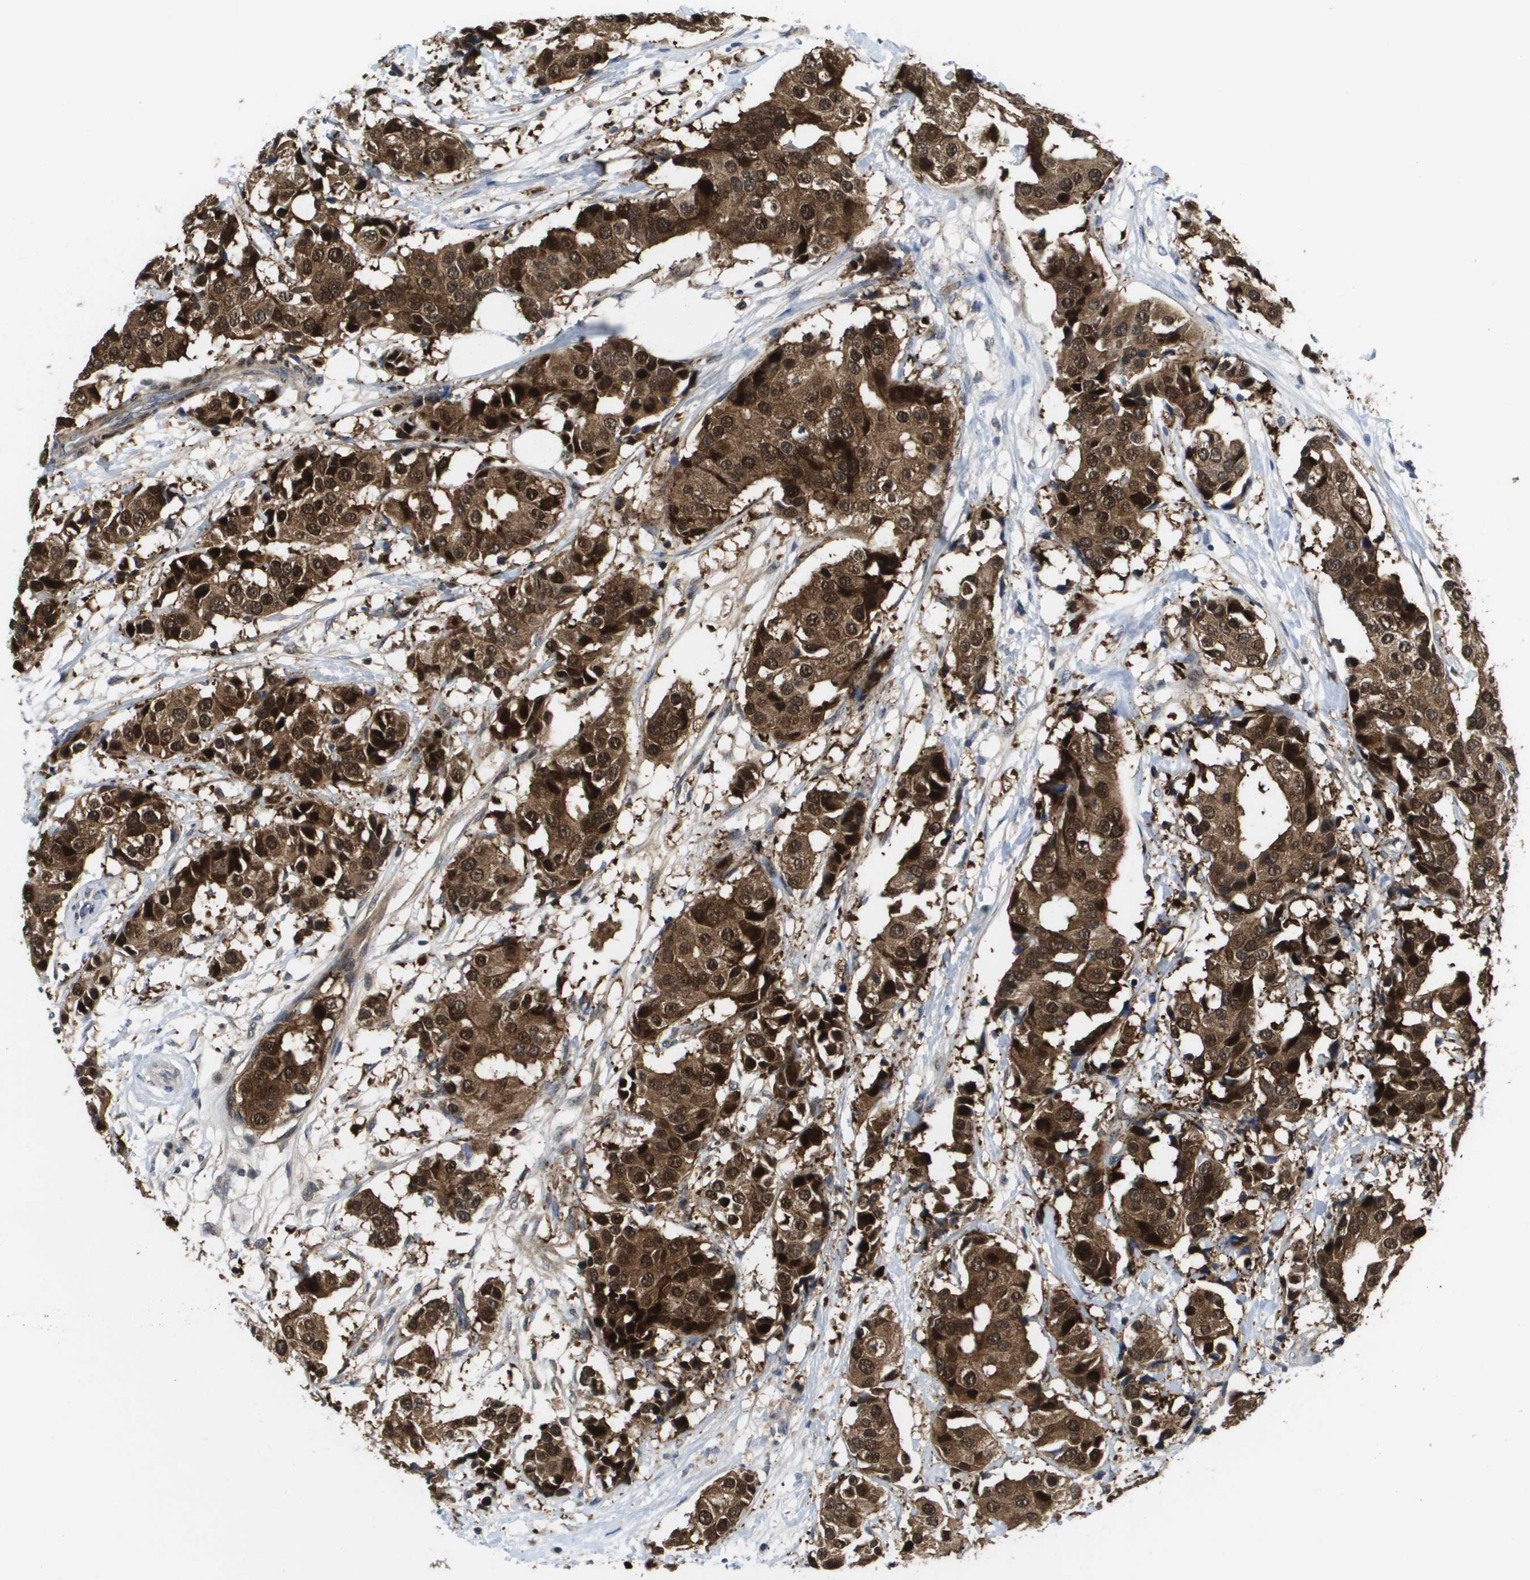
{"staining": {"intensity": "strong", "quantity": ">75%", "location": "cytoplasmic/membranous,nuclear"}, "tissue": "breast cancer", "cell_type": "Tumor cells", "image_type": "cancer", "snomed": [{"axis": "morphology", "description": "Normal tissue, NOS"}, {"axis": "morphology", "description": "Duct carcinoma"}, {"axis": "topography", "description": "Breast"}], "caption": "Protein analysis of invasive ductal carcinoma (breast) tissue displays strong cytoplasmic/membranous and nuclear staining in about >75% of tumor cells. (Stains: DAB (3,3'-diaminobenzidine) in brown, nuclei in blue, Microscopy: brightfield microscopy at high magnification).", "gene": "FKBP4", "patient": {"sex": "female", "age": 39}}